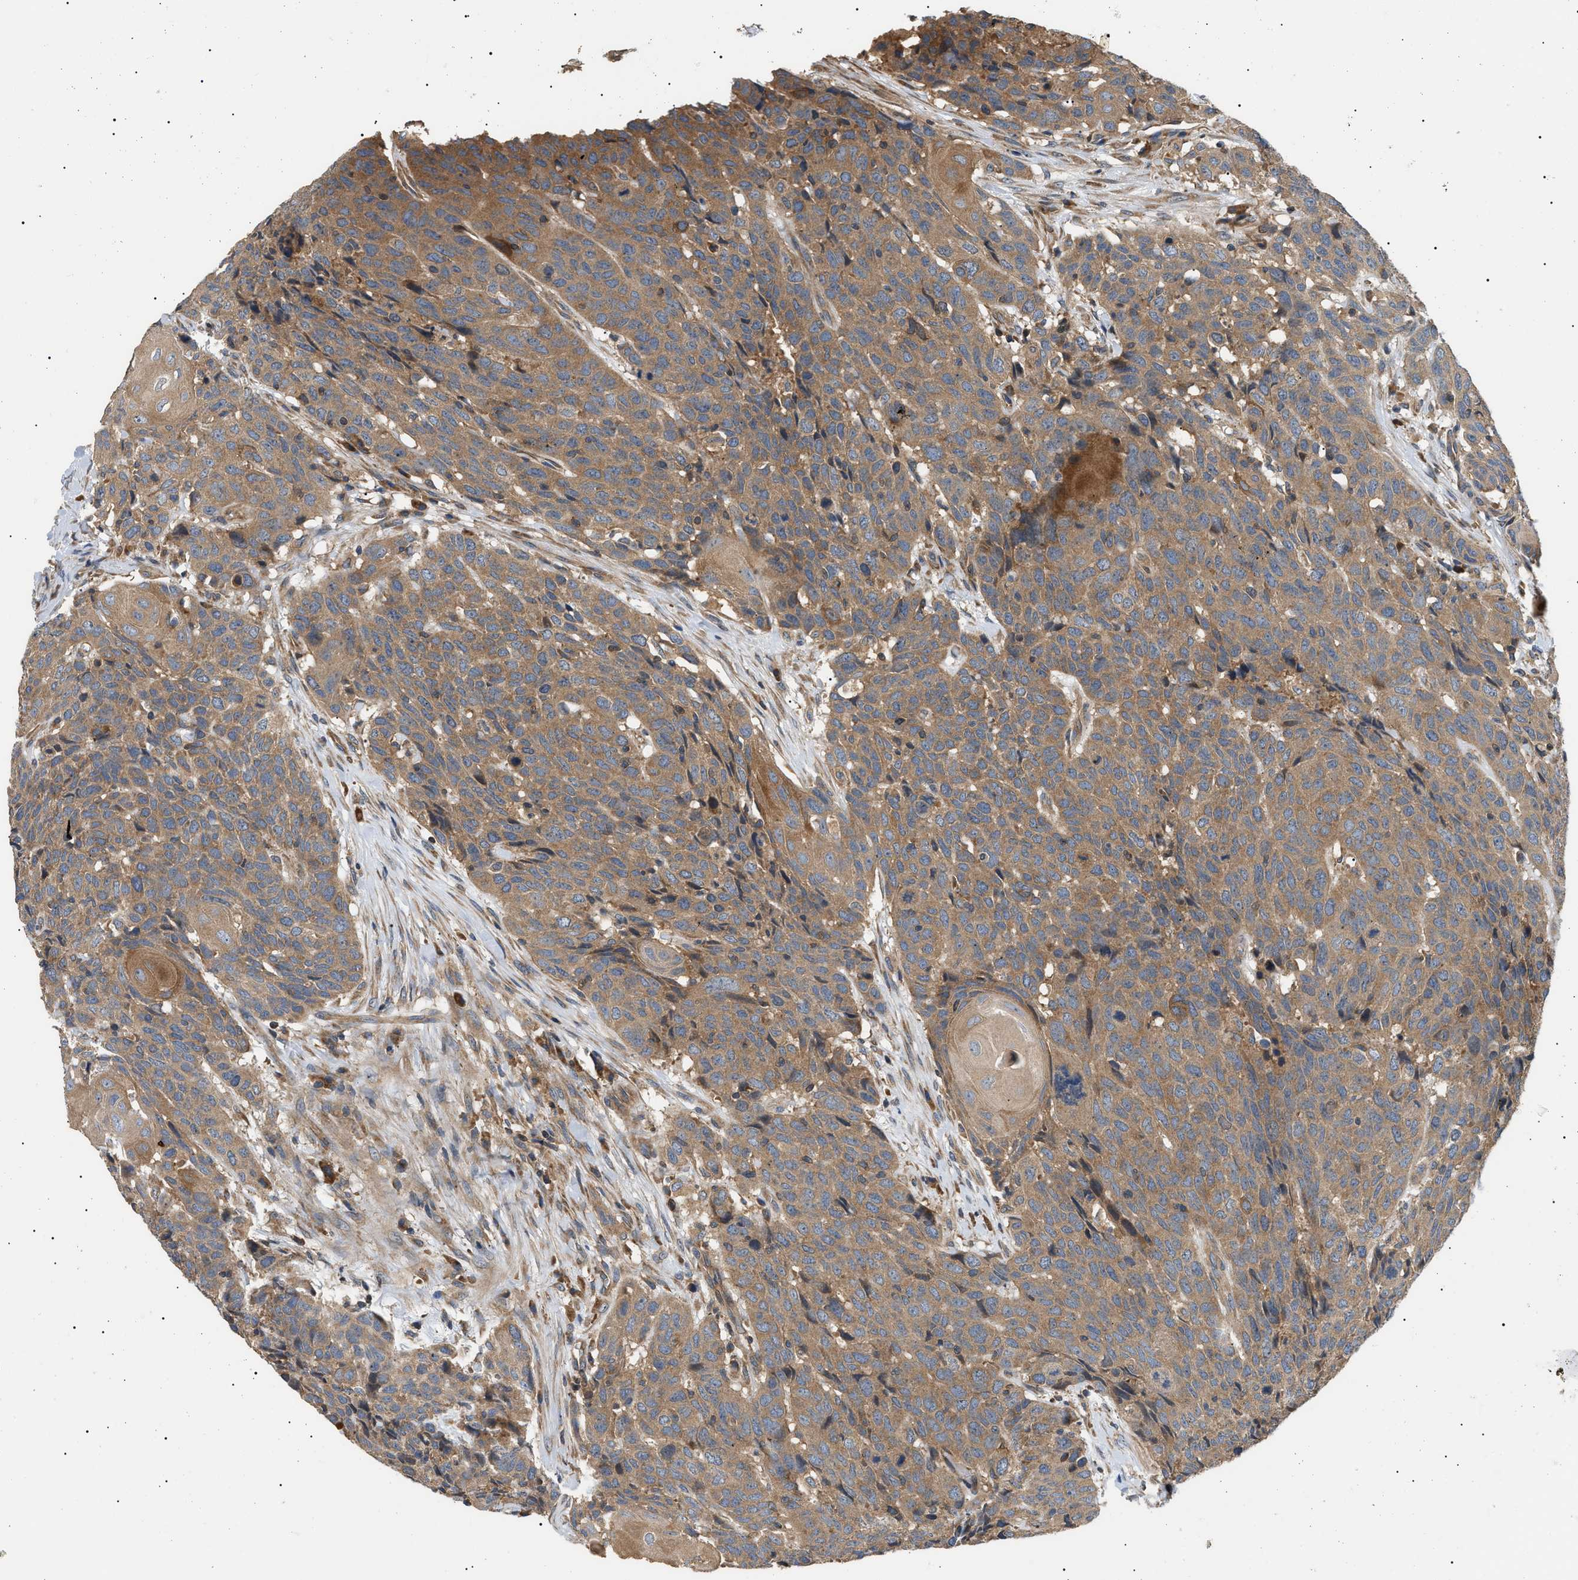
{"staining": {"intensity": "moderate", "quantity": ">75%", "location": "cytoplasmic/membranous"}, "tissue": "head and neck cancer", "cell_type": "Tumor cells", "image_type": "cancer", "snomed": [{"axis": "morphology", "description": "Squamous cell carcinoma, NOS"}, {"axis": "topography", "description": "Head-Neck"}], "caption": "A brown stain shows moderate cytoplasmic/membranous expression of a protein in squamous cell carcinoma (head and neck) tumor cells.", "gene": "PPM1B", "patient": {"sex": "male", "age": 66}}